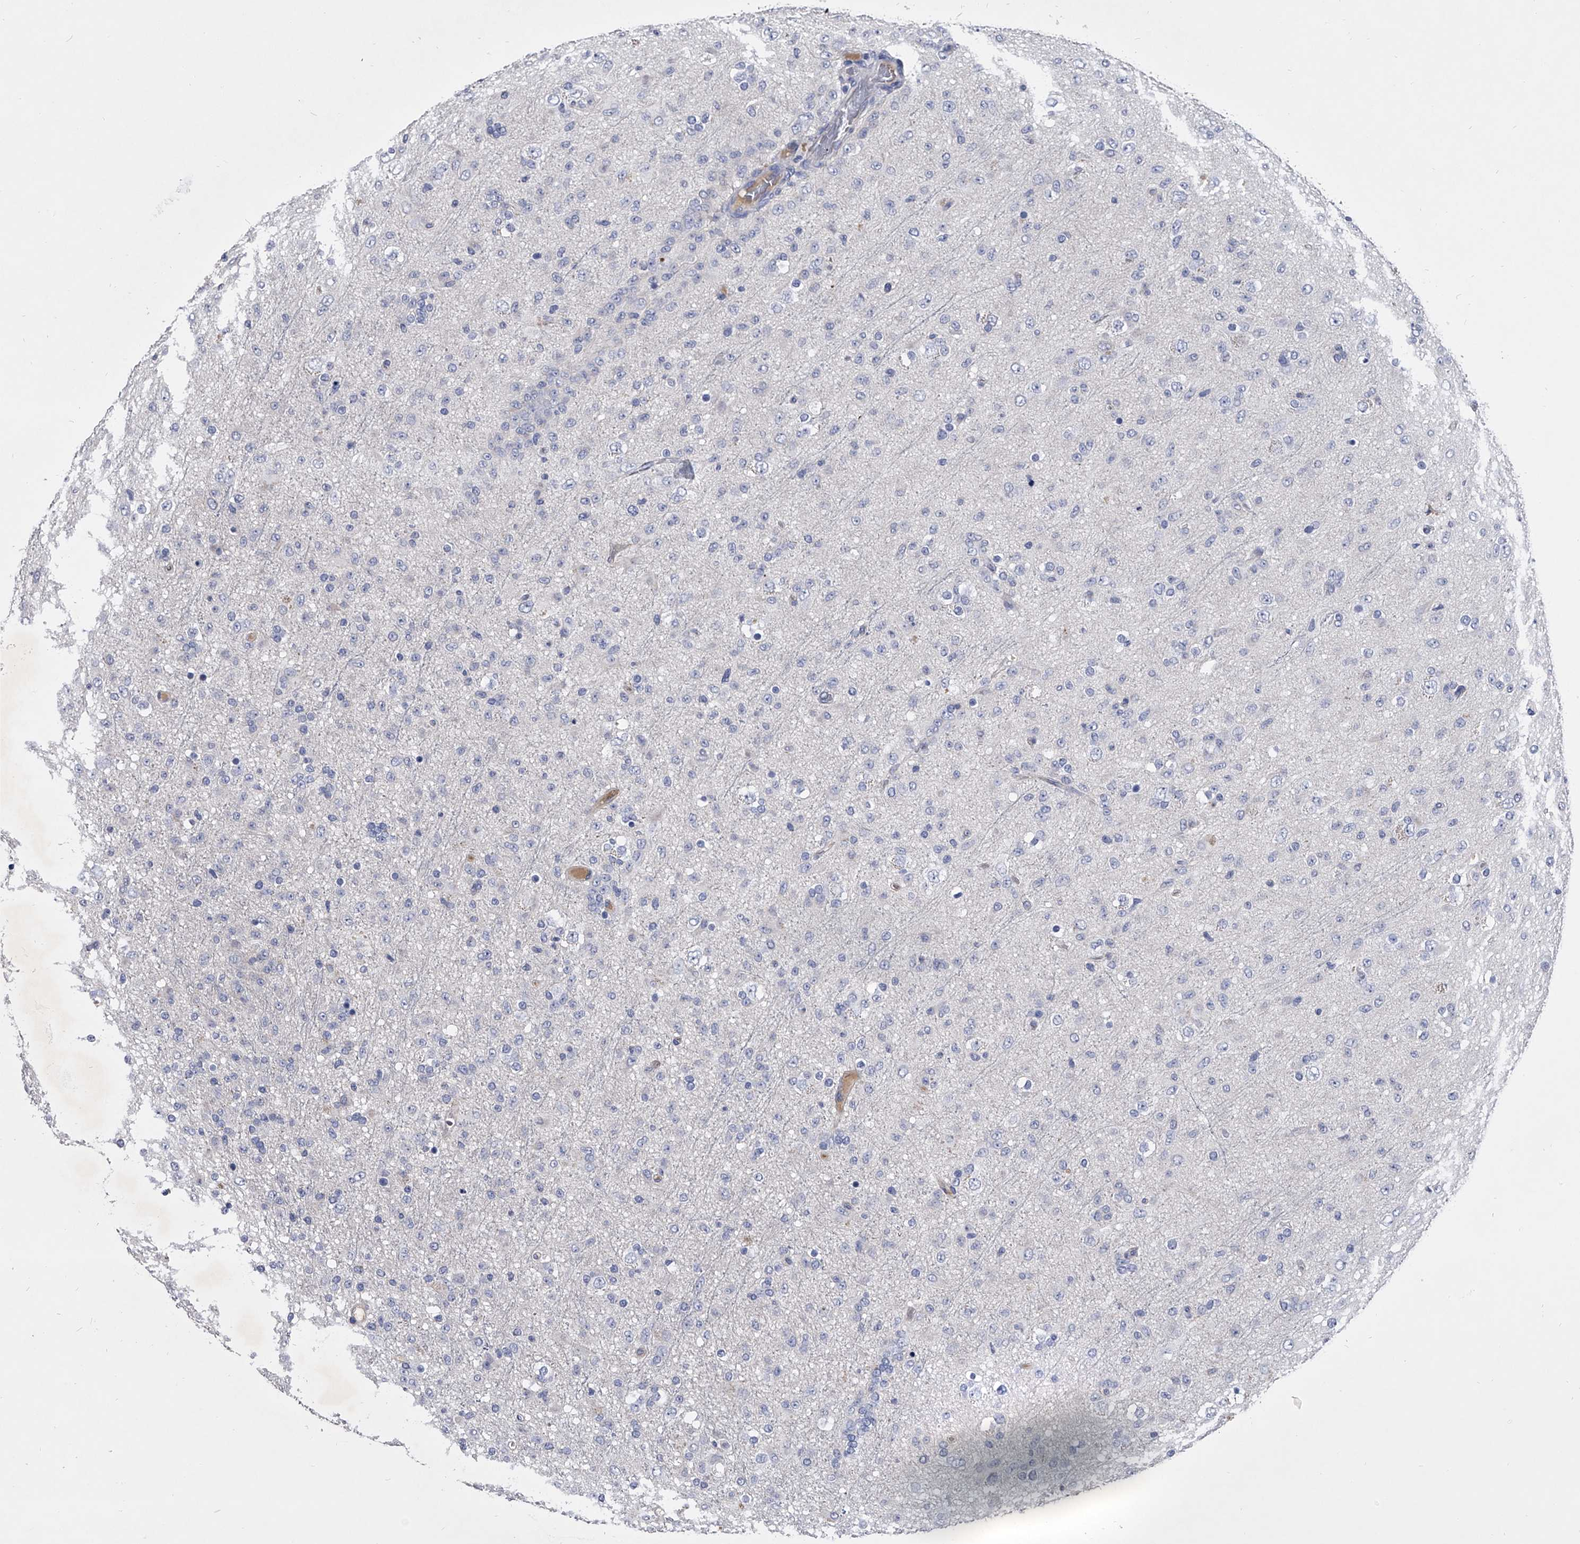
{"staining": {"intensity": "negative", "quantity": "none", "location": "none"}, "tissue": "glioma", "cell_type": "Tumor cells", "image_type": "cancer", "snomed": [{"axis": "morphology", "description": "Glioma, malignant, Low grade"}, {"axis": "topography", "description": "Brain"}], "caption": "DAB immunohistochemical staining of malignant low-grade glioma exhibits no significant positivity in tumor cells.", "gene": "EFCAB7", "patient": {"sex": "male", "age": 65}}